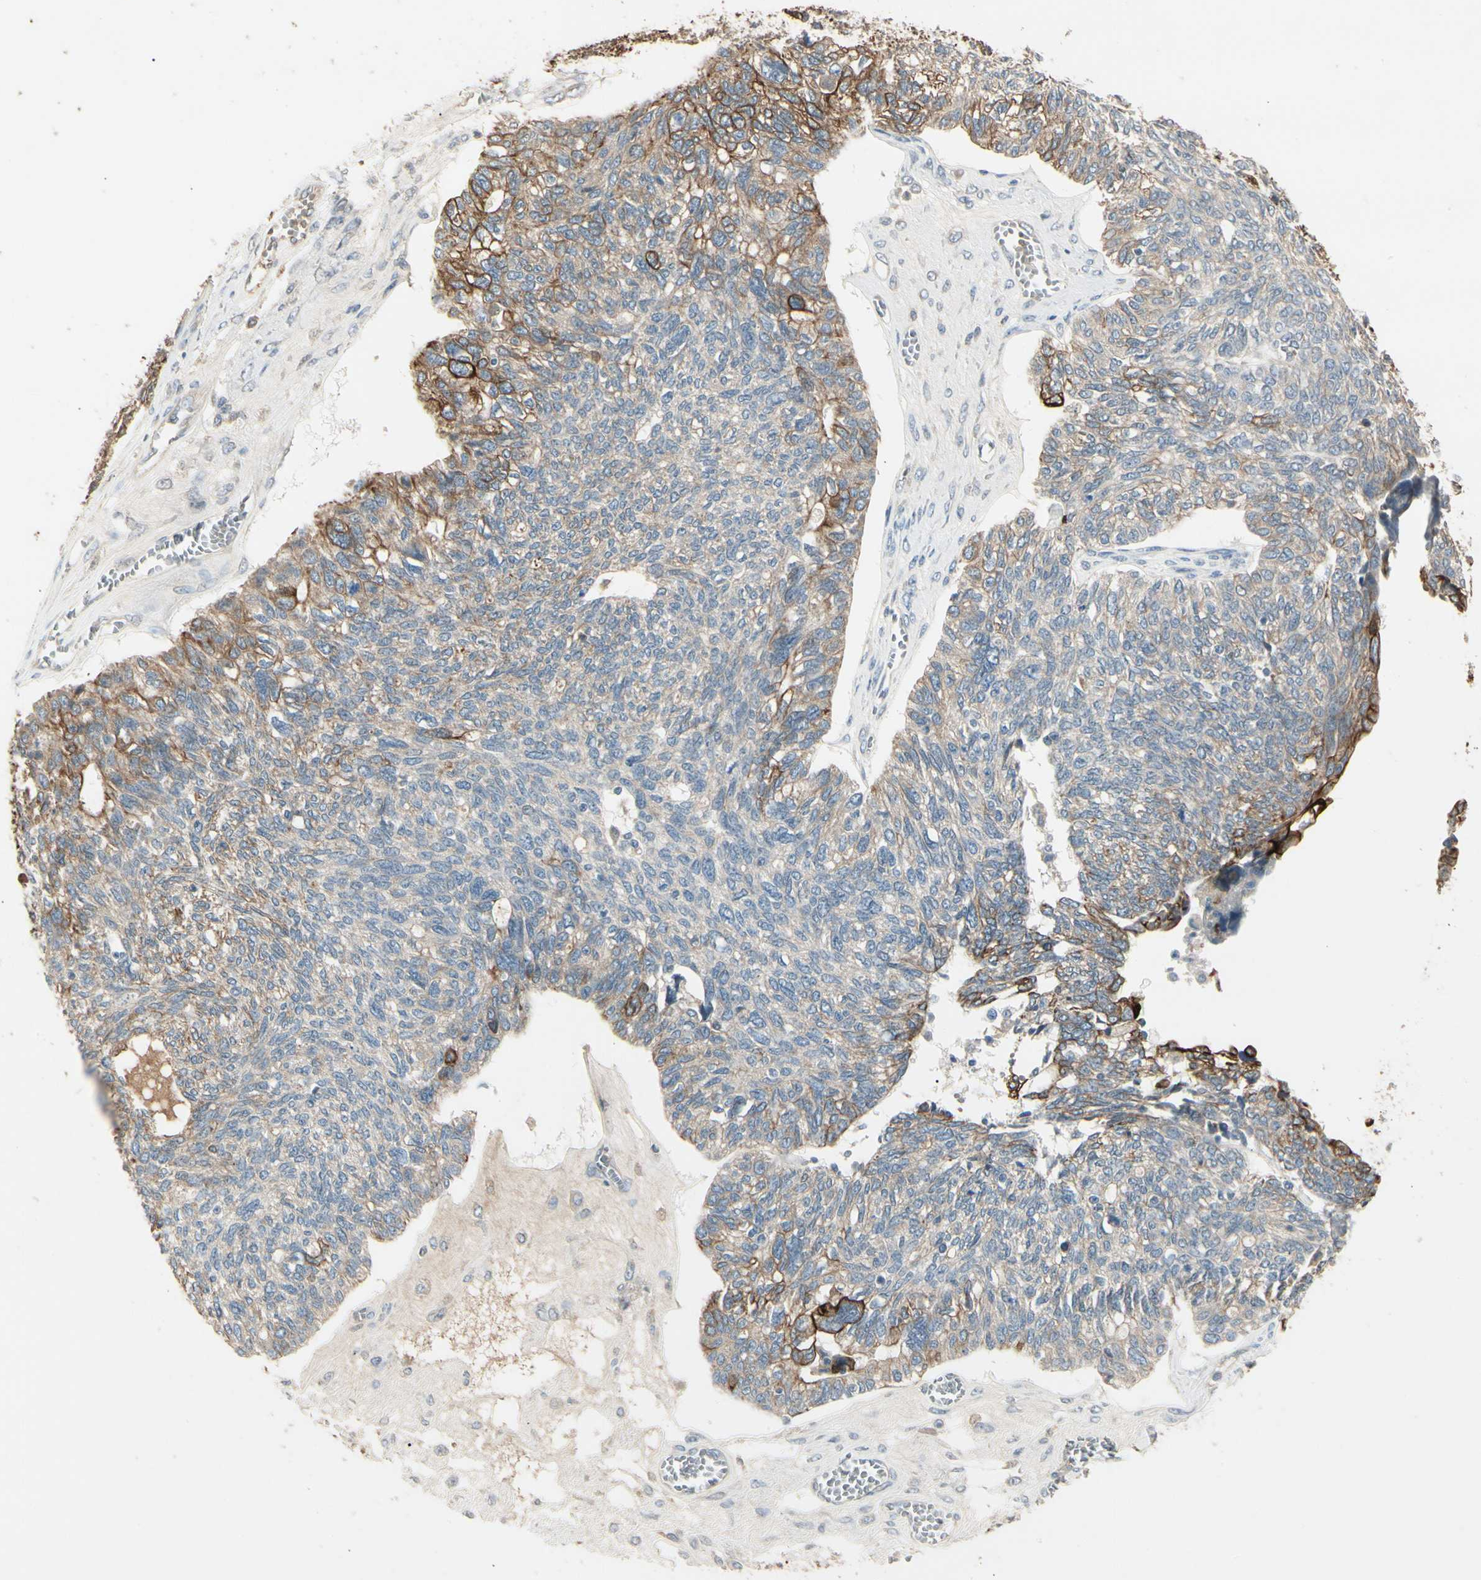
{"staining": {"intensity": "moderate", "quantity": "25%-75%", "location": "cytoplasmic/membranous"}, "tissue": "ovarian cancer", "cell_type": "Tumor cells", "image_type": "cancer", "snomed": [{"axis": "morphology", "description": "Cystadenocarcinoma, serous, NOS"}, {"axis": "topography", "description": "Ovary"}], "caption": "Ovarian serous cystadenocarcinoma was stained to show a protein in brown. There is medium levels of moderate cytoplasmic/membranous staining in approximately 25%-75% of tumor cells.", "gene": "SKIL", "patient": {"sex": "female", "age": 79}}